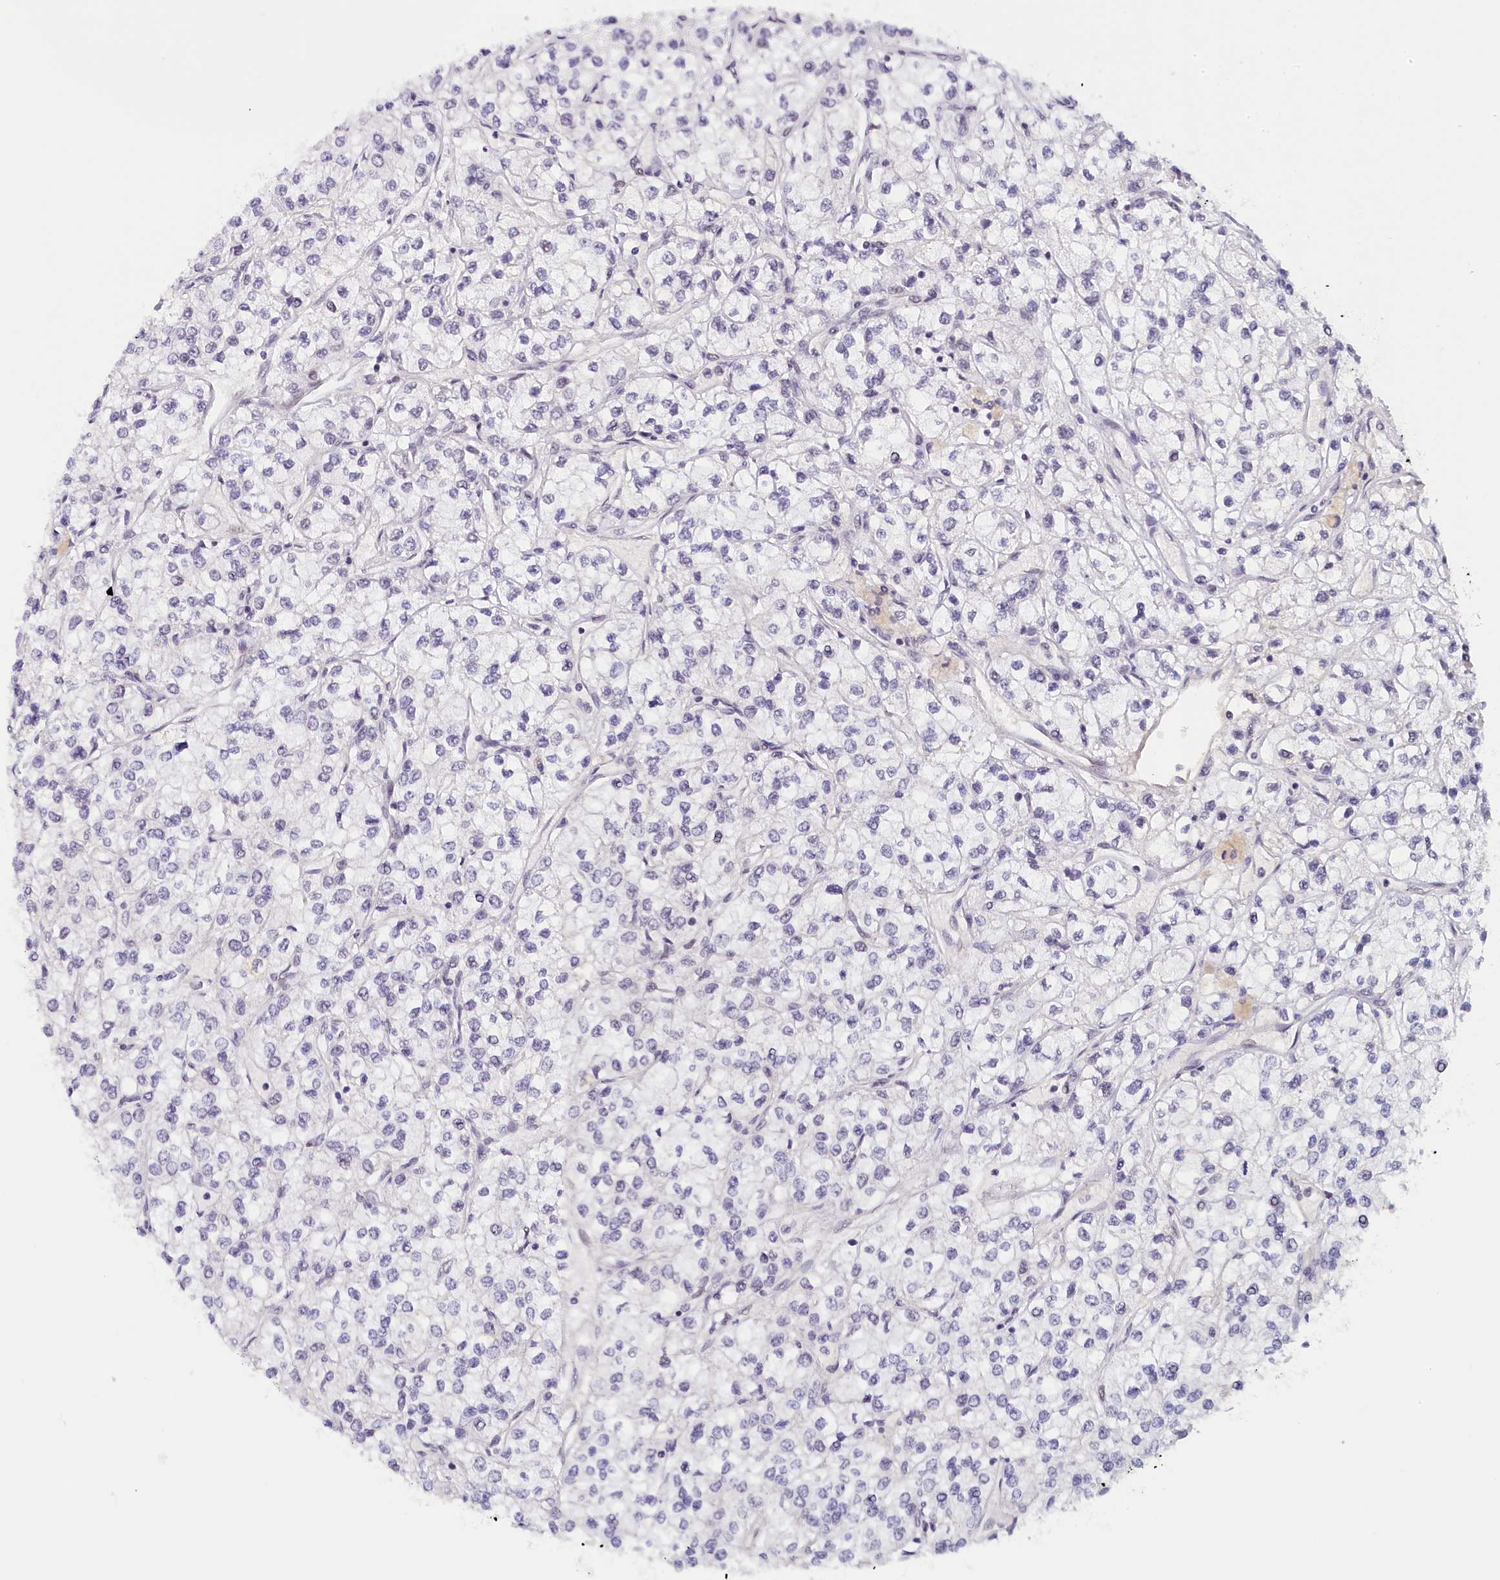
{"staining": {"intensity": "negative", "quantity": "none", "location": "none"}, "tissue": "renal cancer", "cell_type": "Tumor cells", "image_type": "cancer", "snomed": [{"axis": "morphology", "description": "Adenocarcinoma, NOS"}, {"axis": "topography", "description": "Kidney"}], "caption": "Renal adenocarcinoma was stained to show a protein in brown. There is no significant expression in tumor cells. (DAB immunohistochemistry (IHC) with hematoxylin counter stain).", "gene": "SEC31B", "patient": {"sex": "male", "age": 80}}